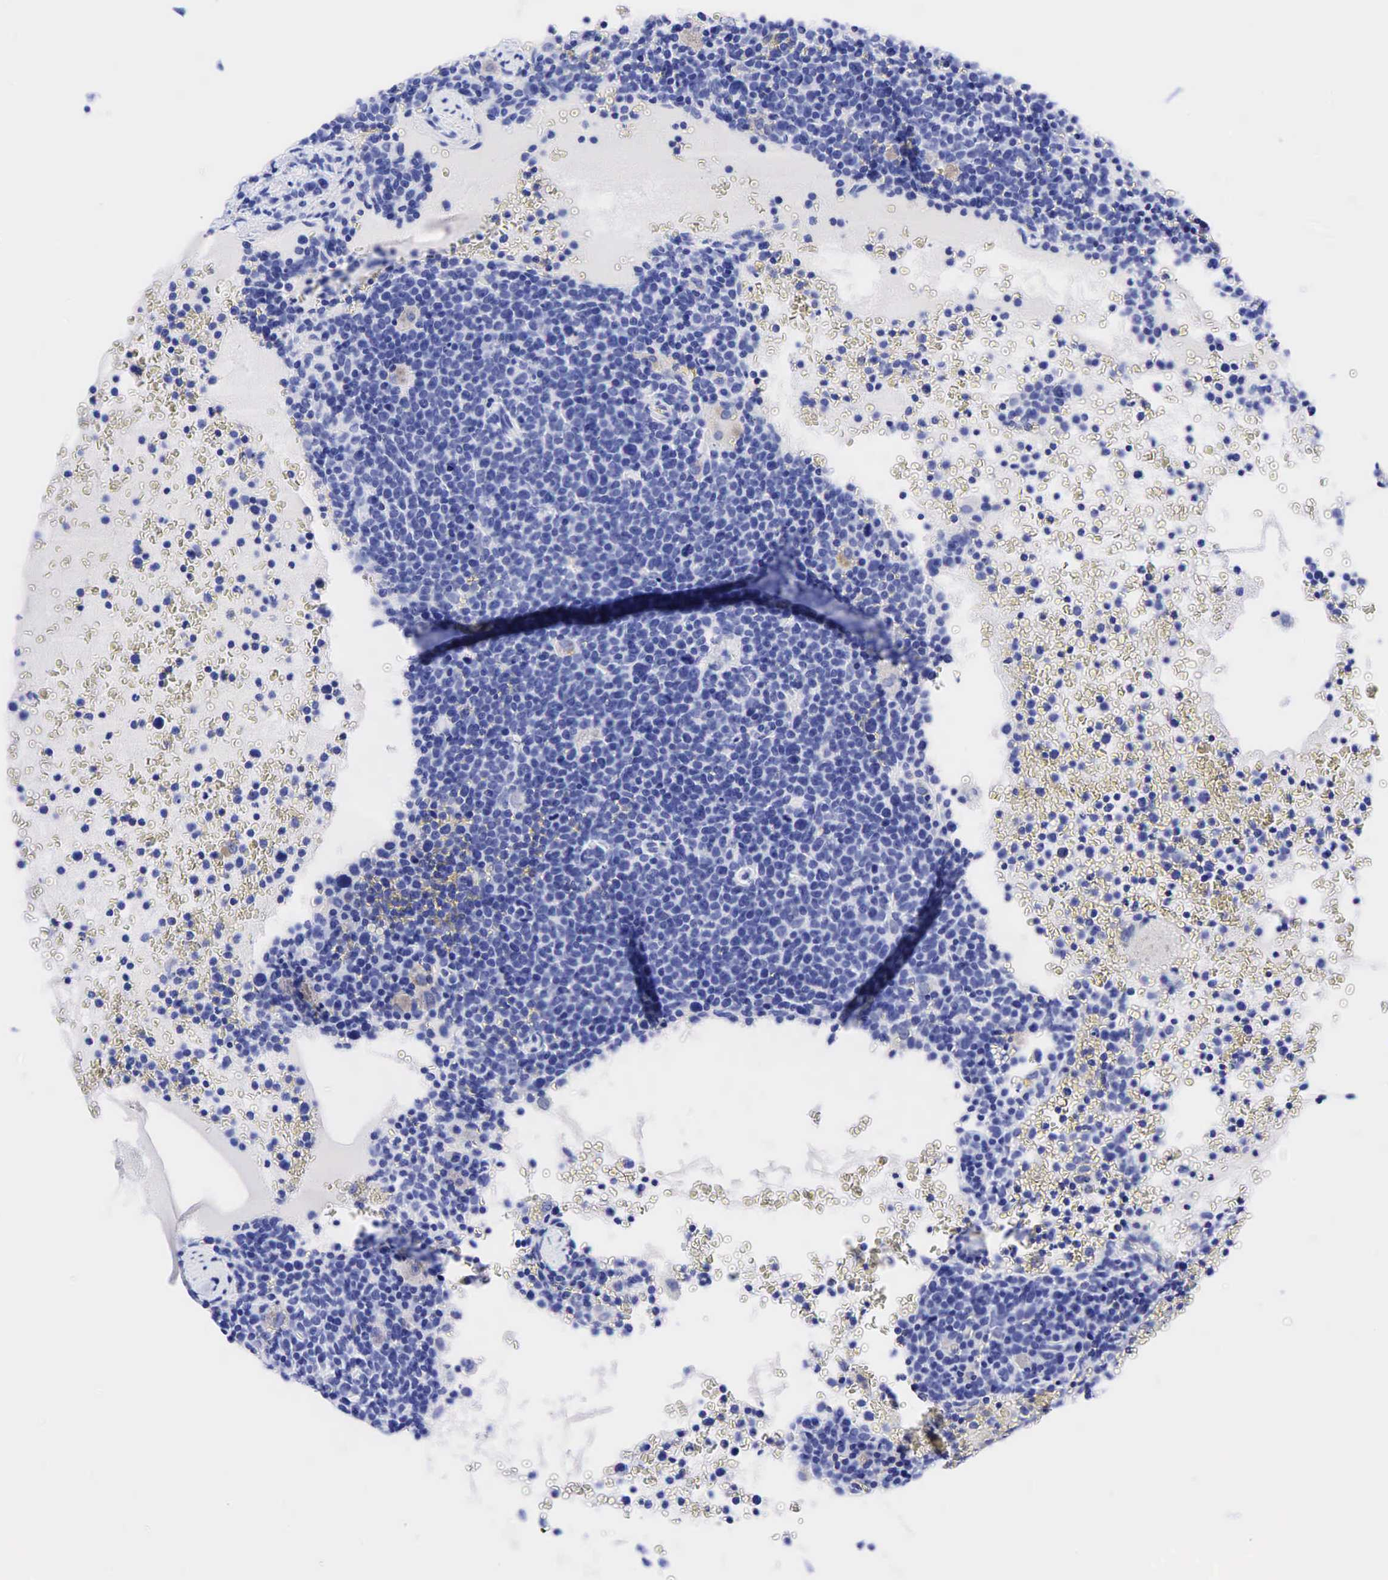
{"staining": {"intensity": "negative", "quantity": "none", "location": "none"}, "tissue": "lymphoma", "cell_type": "Tumor cells", "image_type": "cancer", "snomed": [{"axis": "morphology", "description": "Malignant lymphoma, non-Hodgkin's type, High grade"}, {"axis": "topography", "description": "Lymph node"}], "caption": "Image shows no protein positivity in tumor cells of lymphoma tissue.", "gene": "CEACAM5", "patient": {"sex": "female", "age": 76}}